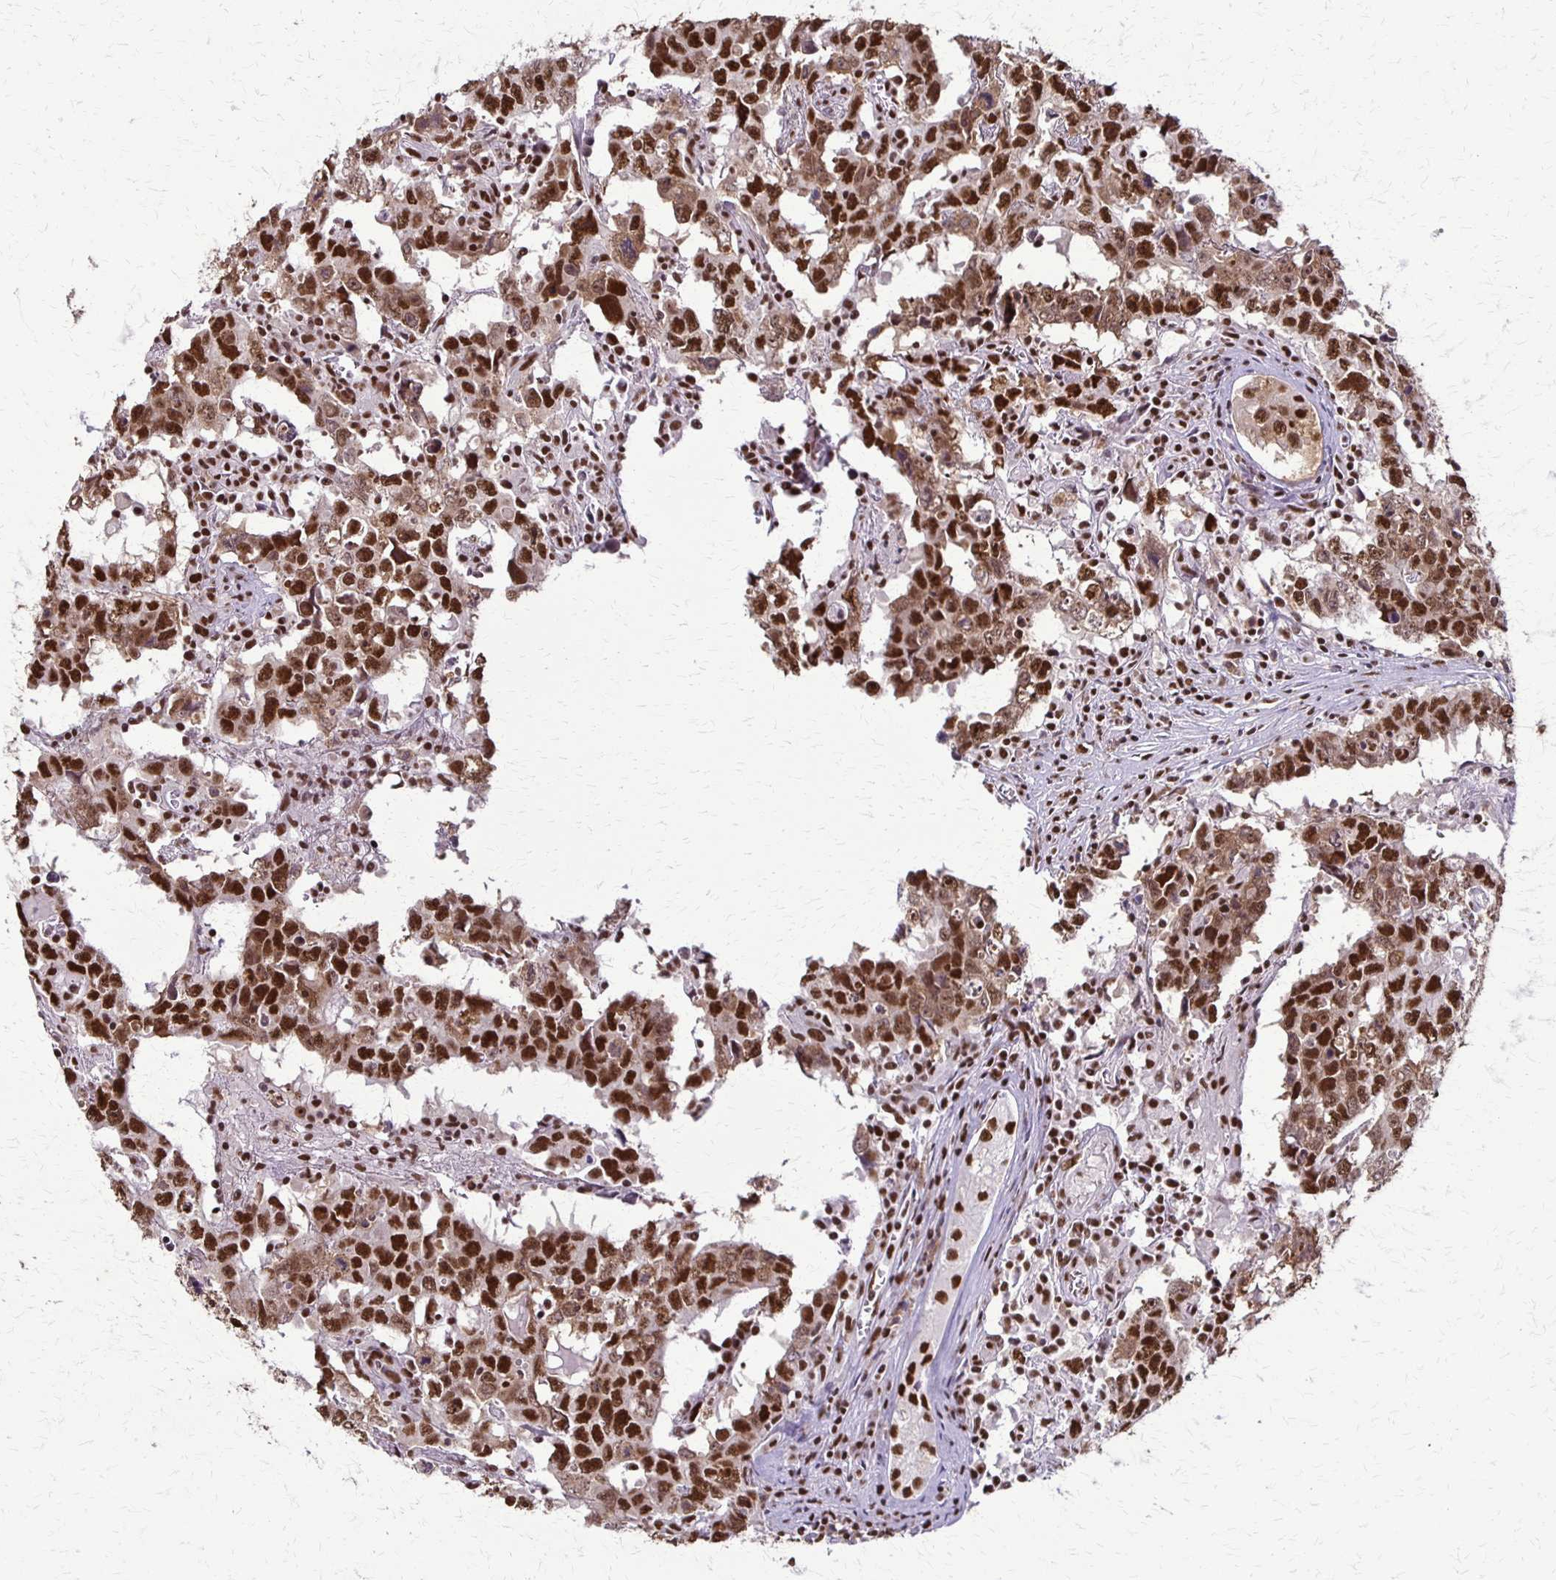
{"staining": {"intensity": "strong", "quantity": ">75%", "location": "nuclear"}, "tissue": "testis cancer", "cell_type": "Tumor cells", "image_type": "cancer", "snomed": [{"axis": "morphology", "description": "Carcinoma, Embryonal, NOS"}, {"axis": "topography", "description": "Testis"}], "caption": "IHC histopathology image of testis cancer (embryonal carcinoma) stained for a protein (brown), which shows high levels of strong nuclear positivity in about >75% of tumor cells.", "gene": "XRCC6", "patient": {"sex": "male", "age": 22}}